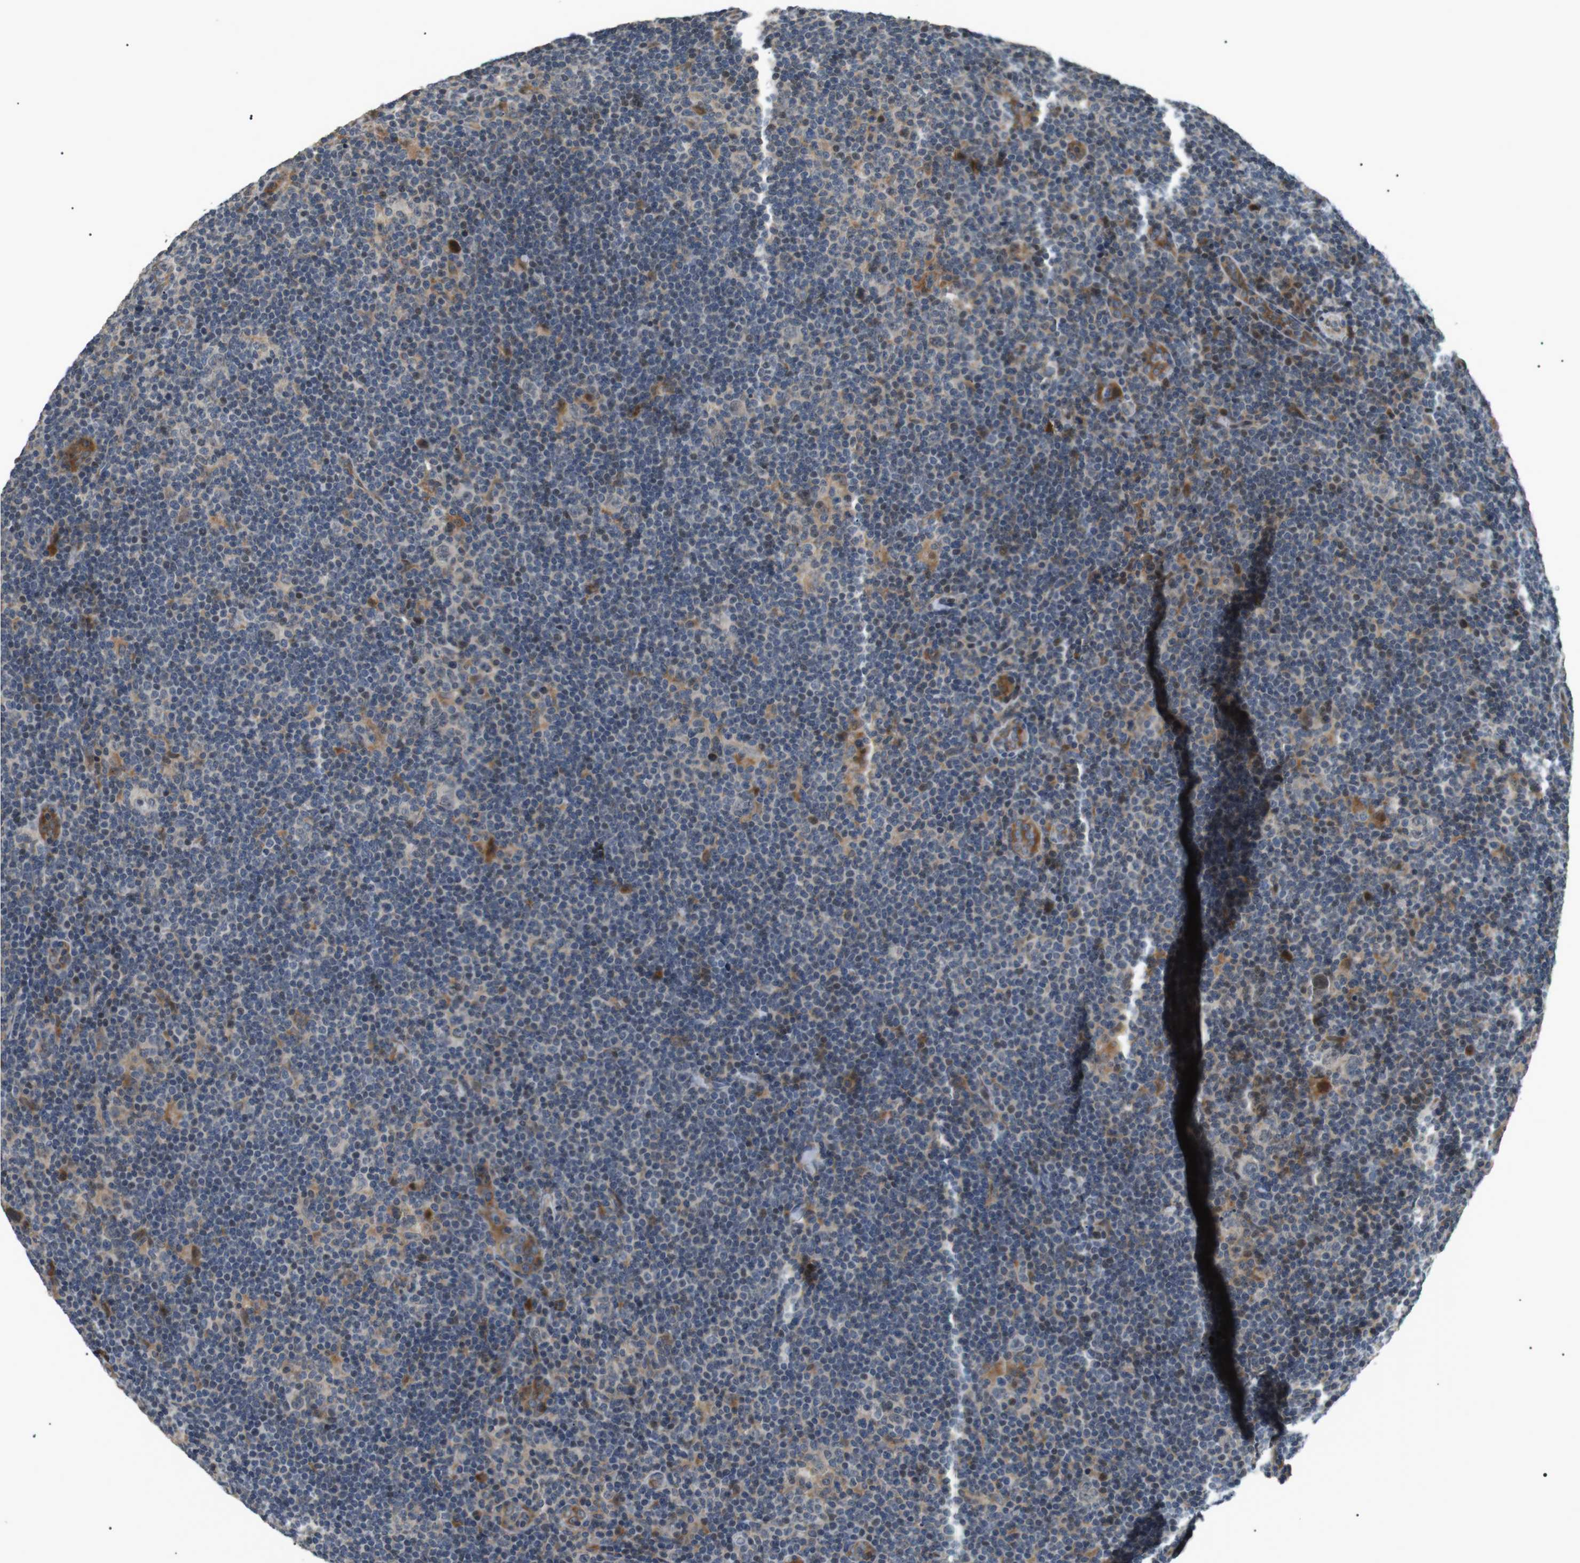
{"staining": {"intensity": "weak", "quantity": "<25%", "location": "cytoplasmic/membranous"}, "tissue": "lymphoma", "cell_type": "Tumor cells", "image_type": "cancer", "snomed": [{"axis": "morphology", "description": "Hodgkin's disease, NOS"}, {"axis": "topography", "description": "Lymph node"}], "caption": "Immunohistochemistry (IHC) of Hodgkin's disease reveals no staining in tumor cells.", "gene": "HSPA13", "patient": {"sex": "female", "age": 57}}